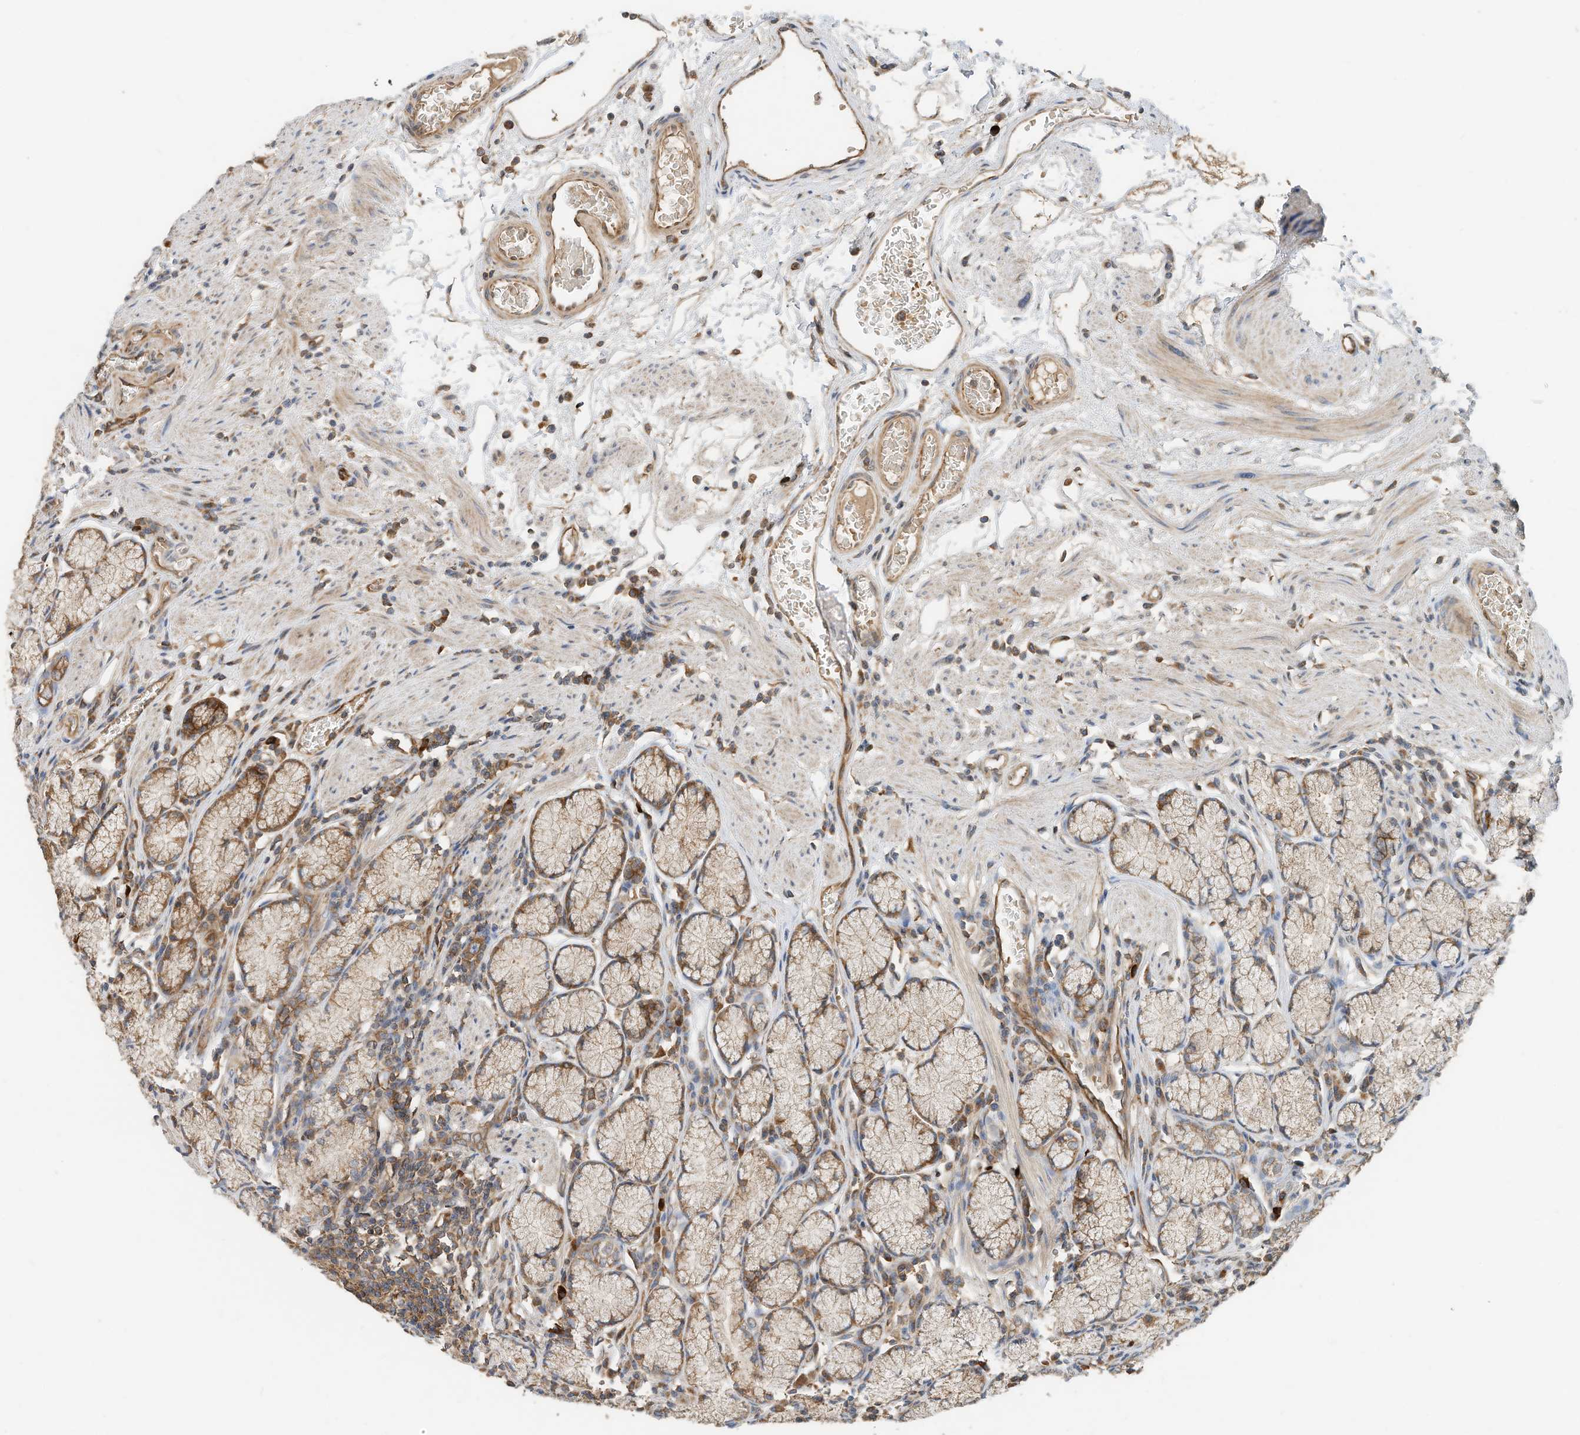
{"staining": {"intensity": "moderate", "quantity": ">75%", "location": "cytoplasmic/membranous"}, "tissue": "stomach", "cell_type": "Glandular cells", "image_type": "normal", "snomed": [{"axis": "morphology", "description": "Normal tissue, NOS"}, {"axis": "topography", "description": "Stomach"}], "caption": "A high-resolution photomicrograph shows immunohistochemistry (IHC) staining of normal stomach, which reveals moderate cytoplasmic/membranous expression in about >75% of glandular cells. The staining is performed using DAB brown chromogen to label protein expression. The nuclei are counter-stained blue using hematoxylin.", "gene": "CPAMD8", "patient": {"sex": "male", "age": 55}}